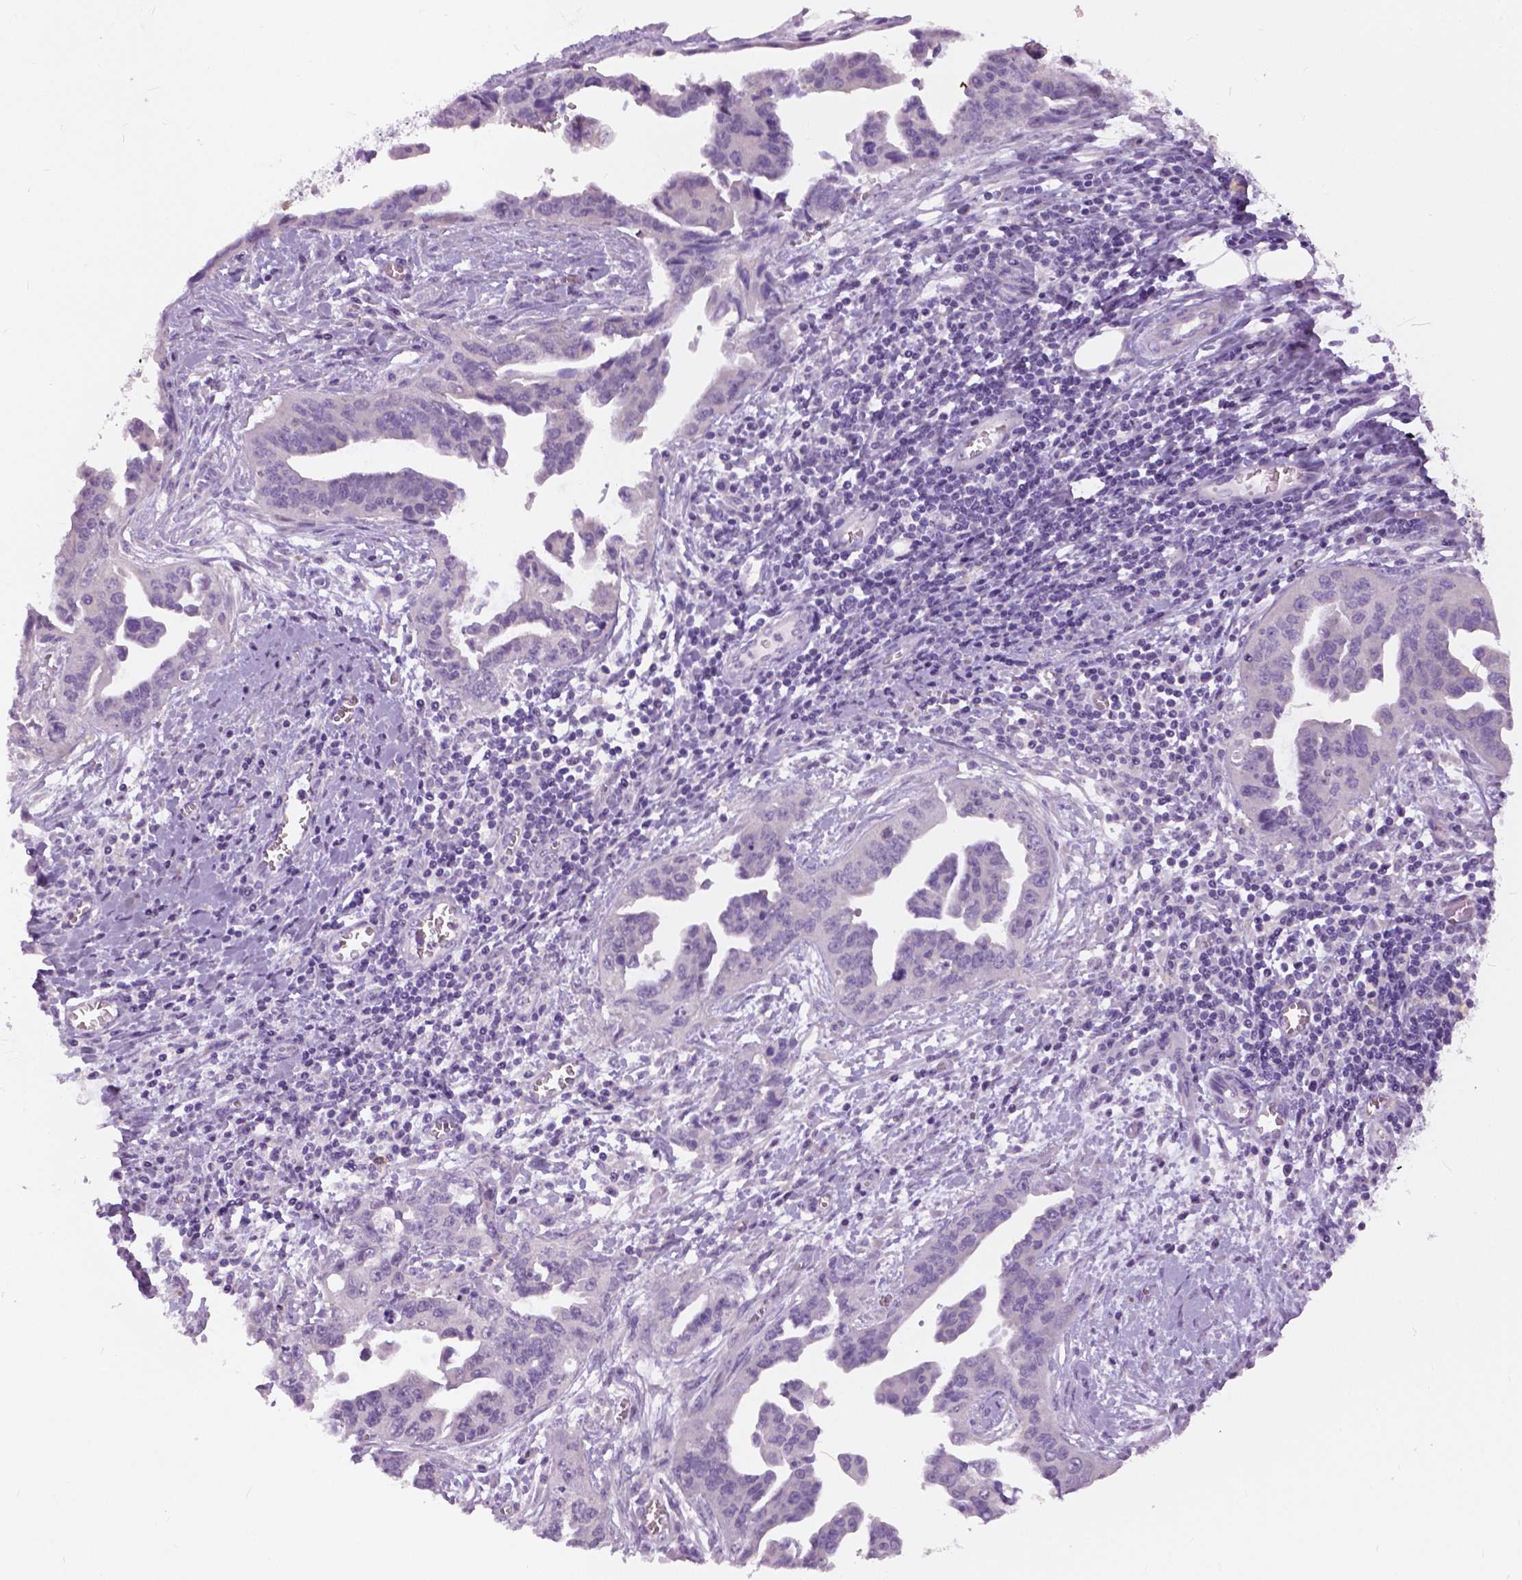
{"staining": {"intensity": "negative", "quantity": "none", "location": "none"}, "tissue": "ovarian cancer", "cell_type": "Tumor cells", "image_type": "cancer", "snomed": [{"axis": "morphology", "description": "Cystadenocarcinoma, serous, NOS"}, {"axis": "topography", "description": "Ovary"}], "caption": "Immunohistochemistry micrograph of ovarian serous cystadenocarcinoma stained for a protein (brown), which exhibits no positivity in tumor cells. Brightfield microscopy of IHC stained with DAB (brown) and hematoxylin (blue), captured at high magnification.", "gene": "TP53TG5", "patient": {"sex": "female", "age": 75}}